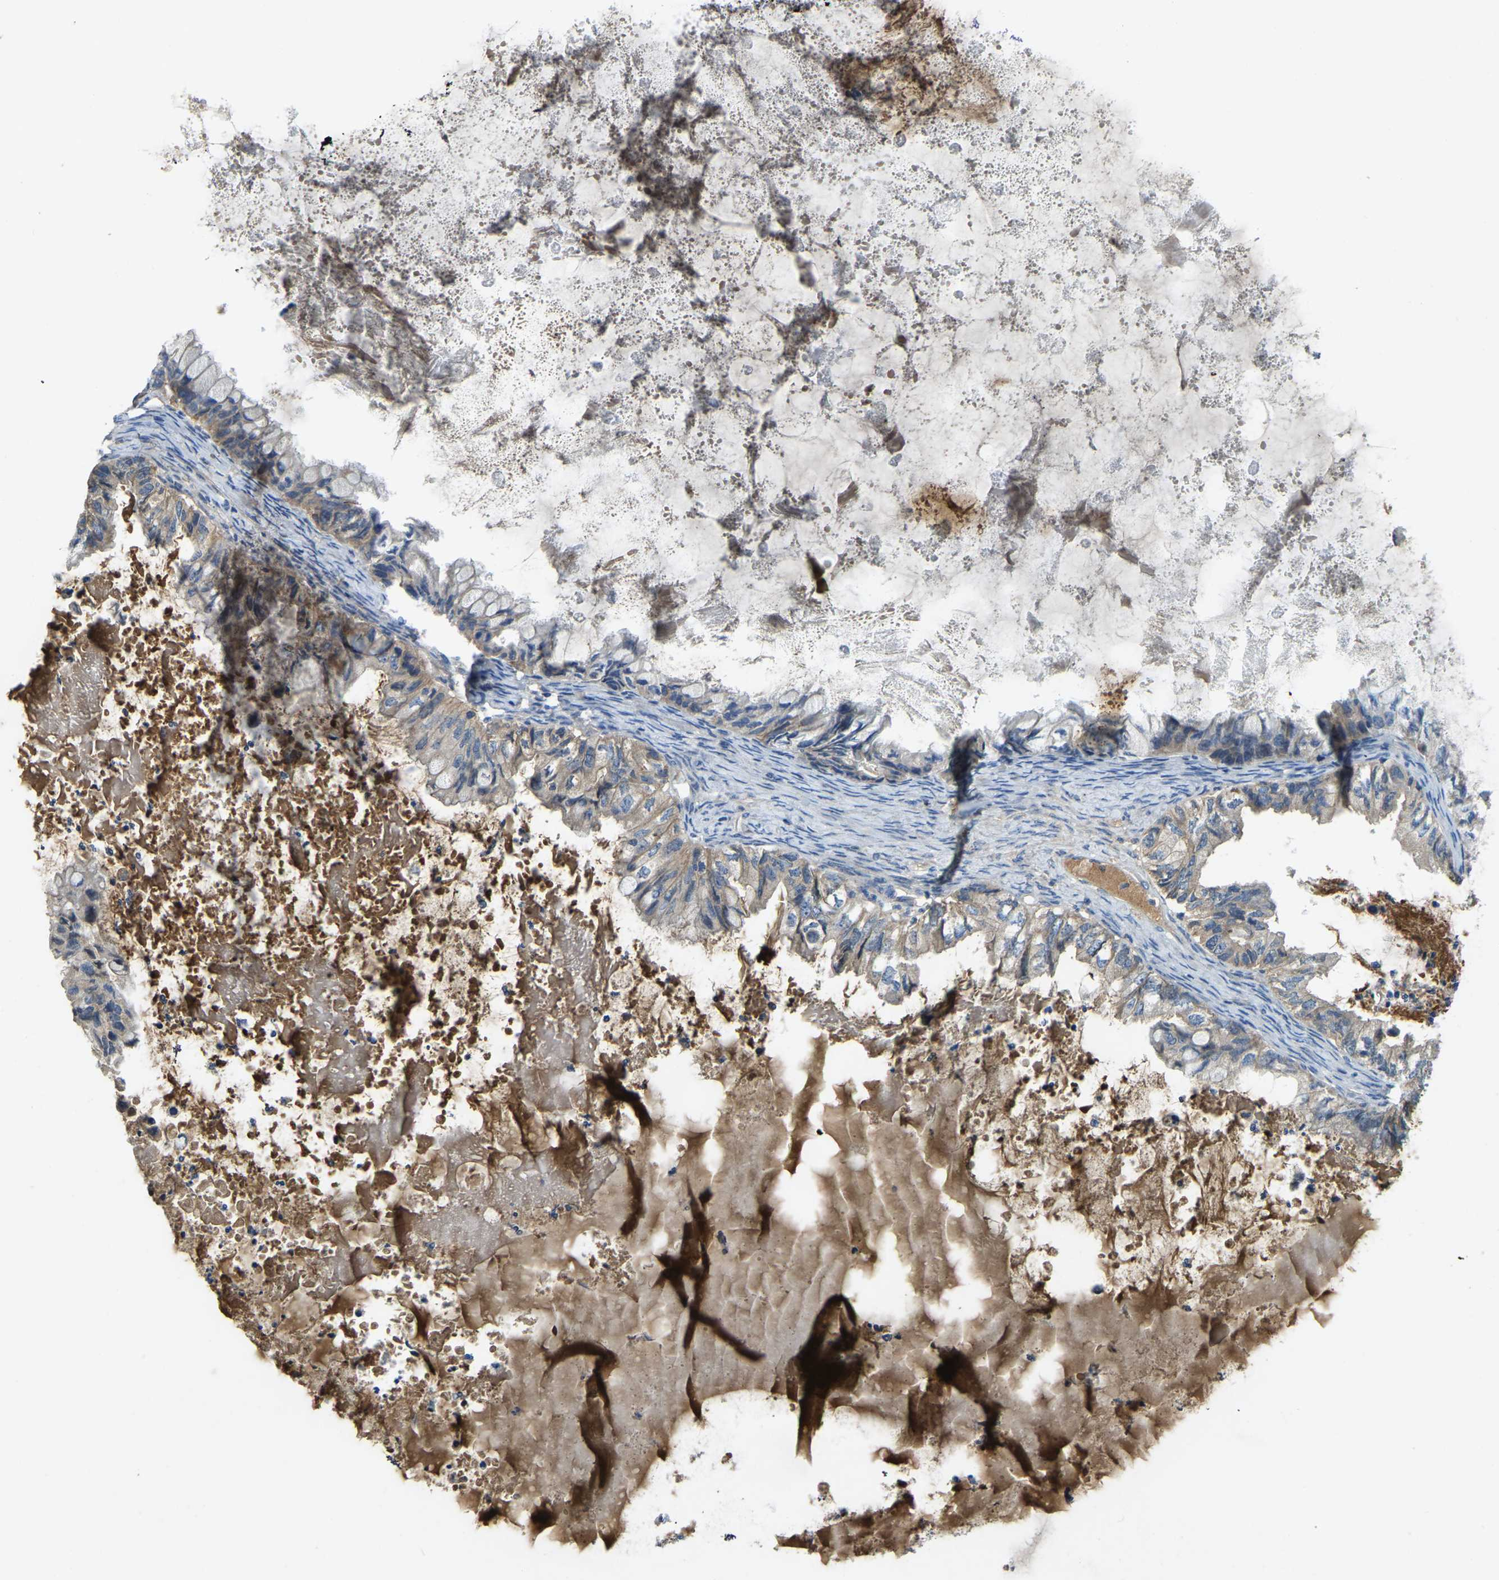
{"staining": {"intensity": "weak", "quantity": "25%-75%", "location": "cytoplasmic/membranous"}, "tissue": "ovarian cancer", "cell_type": "Tumor cells", "image_type": "cancer", "snomed": [{"axis": "morphology", "description": "Cystadenocarcinoma, mucinous, NOS"}, {"axis": "topography", "description": "Ovary"}], "caption": "A low amount of weak cytoplasmic/membranous staining is seen in approximately 25%-75% of tumor cells in ovarian mucinous cystadenocarcinoma tissue. (brown staining indicates protein expression, while blue staining denotes nuclei).", "gene": "ATP8B1", "patient": {"sex": "female", "age": 80}}